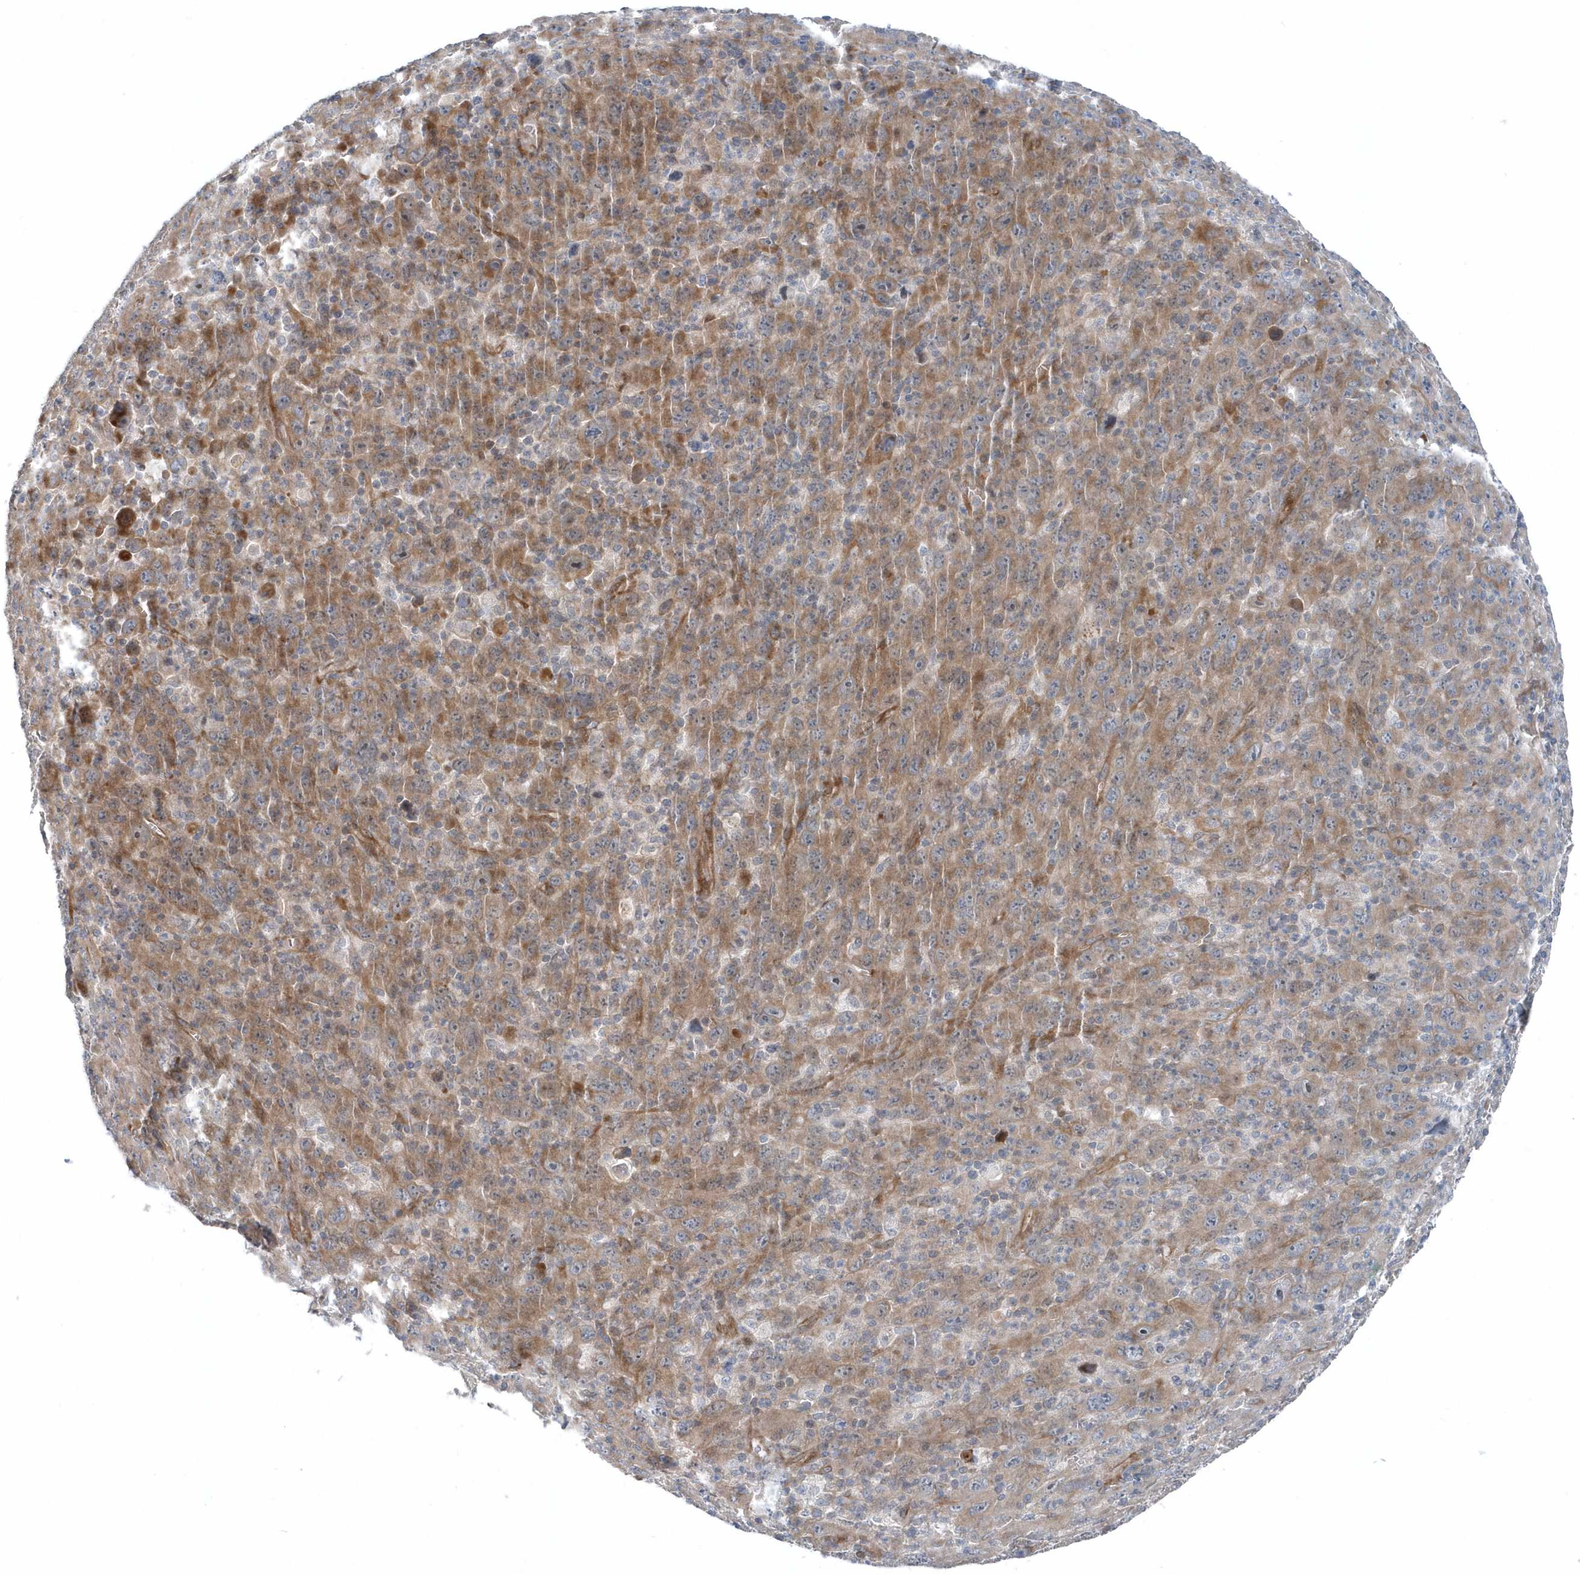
{"staining": {"intensity": "moderate", "quantity": "25%-75%", "location": "cytoplasmic/membranous"}, "tissue": "melanoma", "cell_type": "Tumor cells", "image_type": "cancer", "snomed": [{"axis": "morphology", "description": "Malignant melanoma, Metastatic site"}, {"axis": "topography", "description": "Skin"}], "caption": "Immunohistochemical staining of malignant melanoma (metastatic site) displays medium levels of moderate cytoplasmic/membranous protein staining in approximately 25%-75% of tumor cells.", "gene": "MCC", "patient": {"sex": "female", "age": 56}}